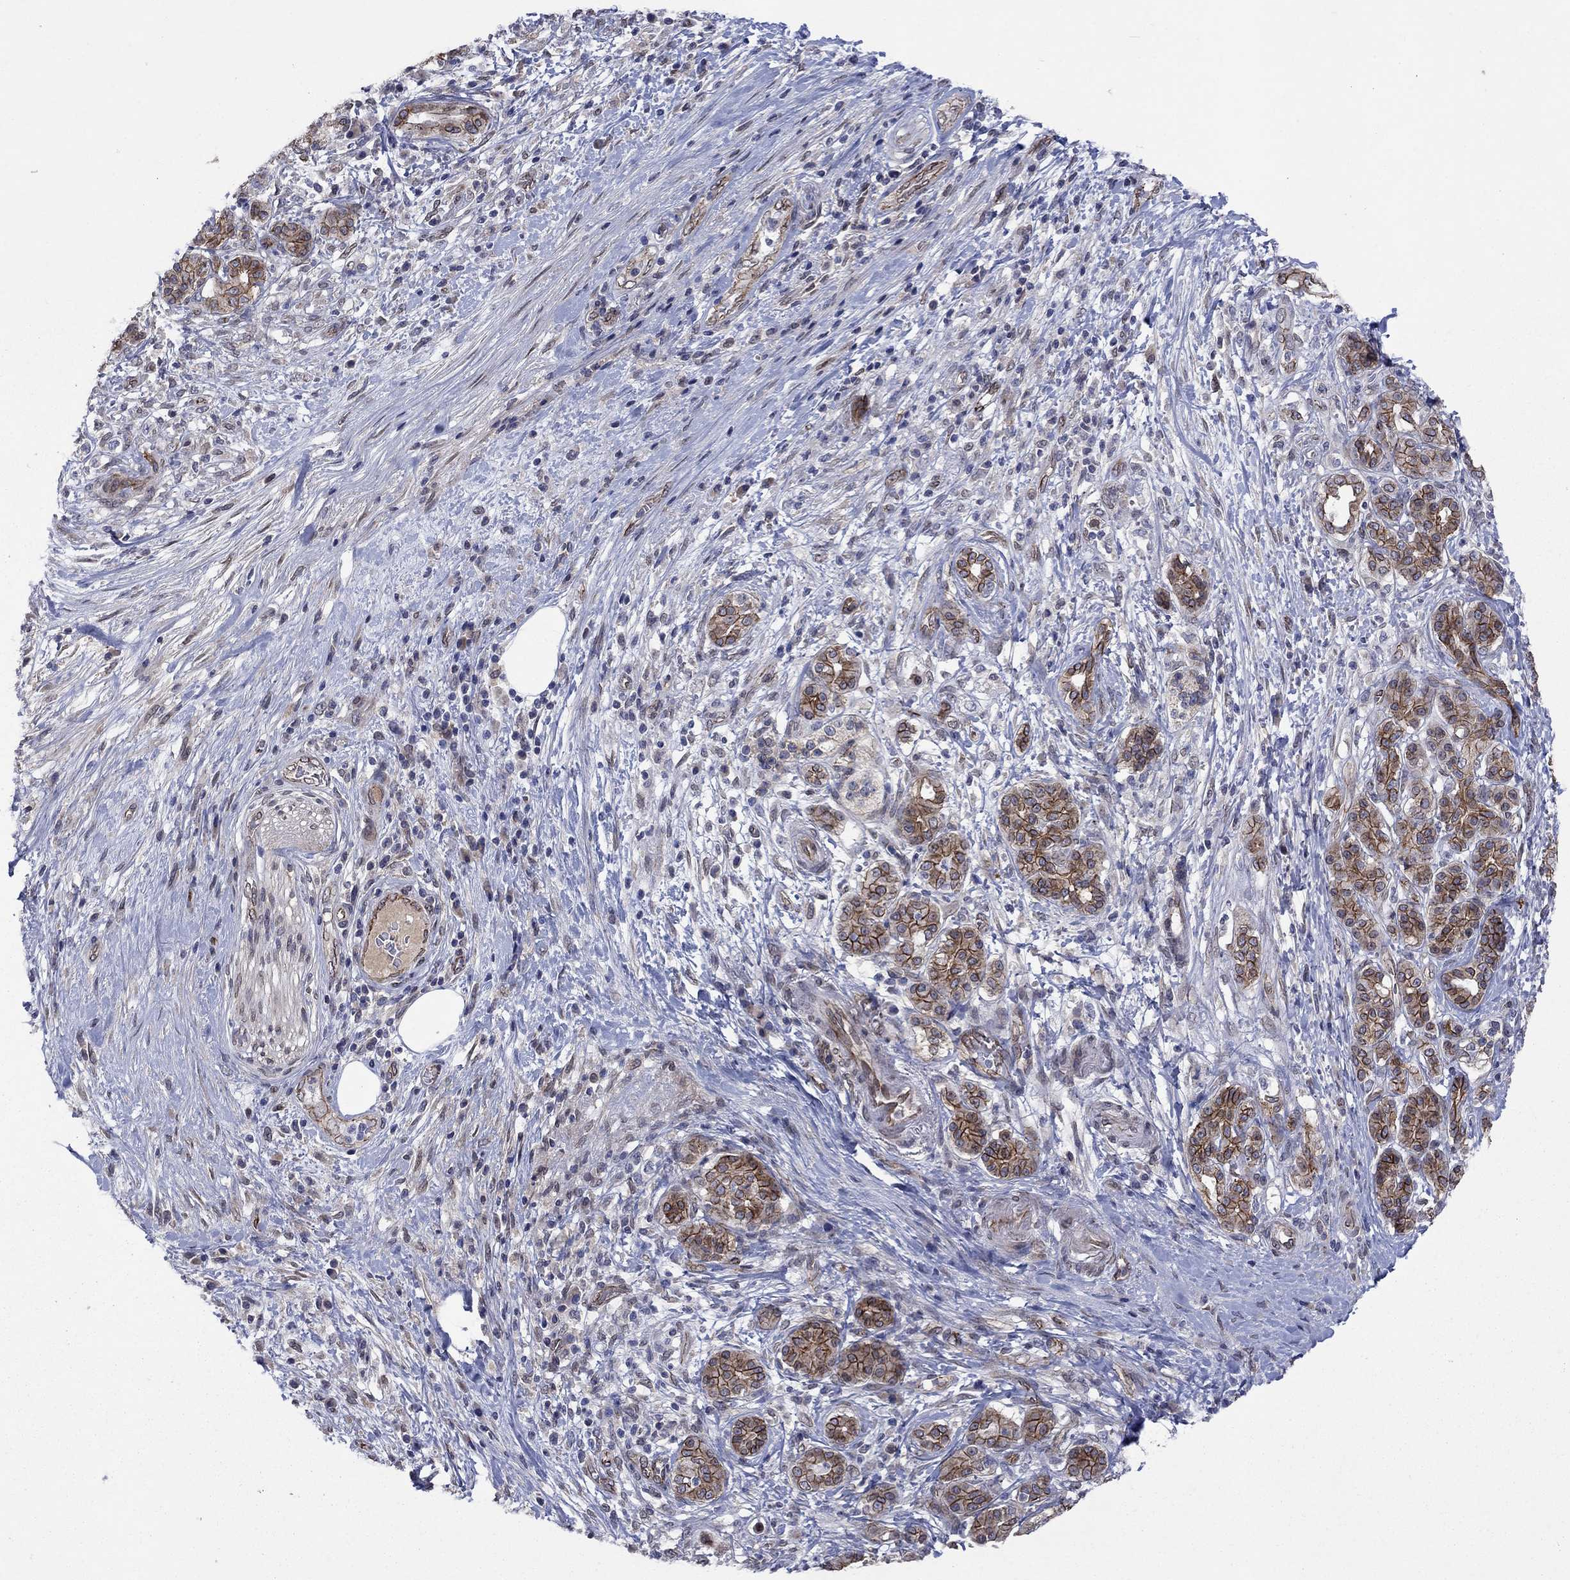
{"staining": {"intensity": "strong", "quantity": ">75%", "location": "cytoplasmic/membranous"}, "tissue": "pancreatic cancer", "cell_type": "Tumor cells", "image_type": "cancer", "snomed": [{"axis": "morphology", "description": "Adenocarcinoma, NOS"}, {"axis": "topography", "description": "Pancreas"}], "caption": "A brown stain shows strong cytoplasmic/membranous positivity of a protein in human pancreatic adenocarcinoma tumor cells. (brown staining indicates protein expression, while blue staining denotes nuclei).", "gene": "EMC9", "patient": {"sex": "female", "age": 73}}